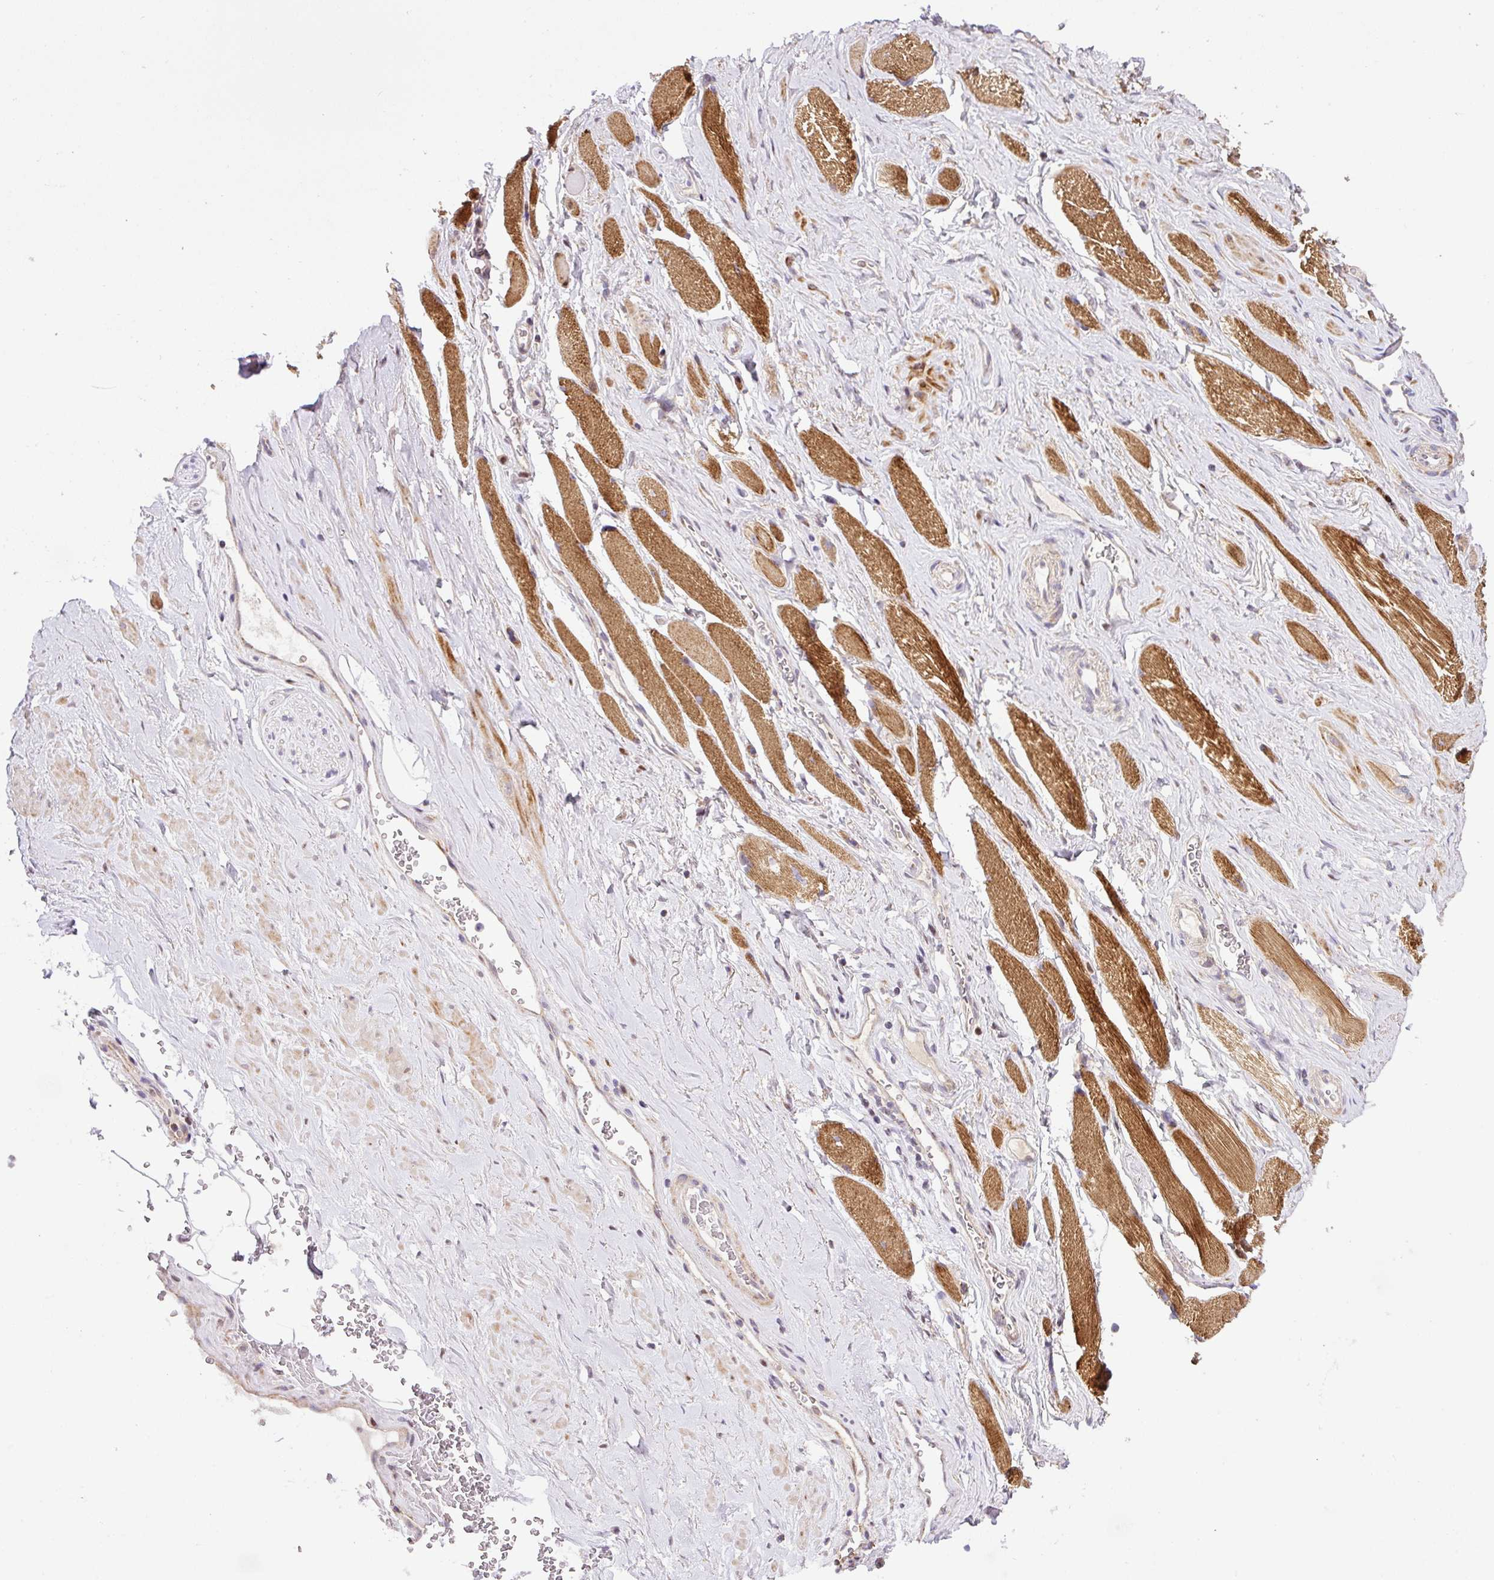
{"staining": {"intensity": "negative", "quantity": "none", "location": "none"}, "tissue": "adipose tissue", "cell_type": "Adipocytes", "image_type": "normal", "snomed": [{"axis": "morphology", "description": "Normal tissue, NOS"}, {"axis": "topography", "description": "Prostate"}, {"axis": "topography", "description": "Peripheral nerve tissue"}], "caption": "This is an immunohistochemistry (IHC) micrograph of normal human adipose tissue. There is no expression in adipocytes.", "gene": "ENSG00000269547", "patient": {"sex": "male", "age": 61}}